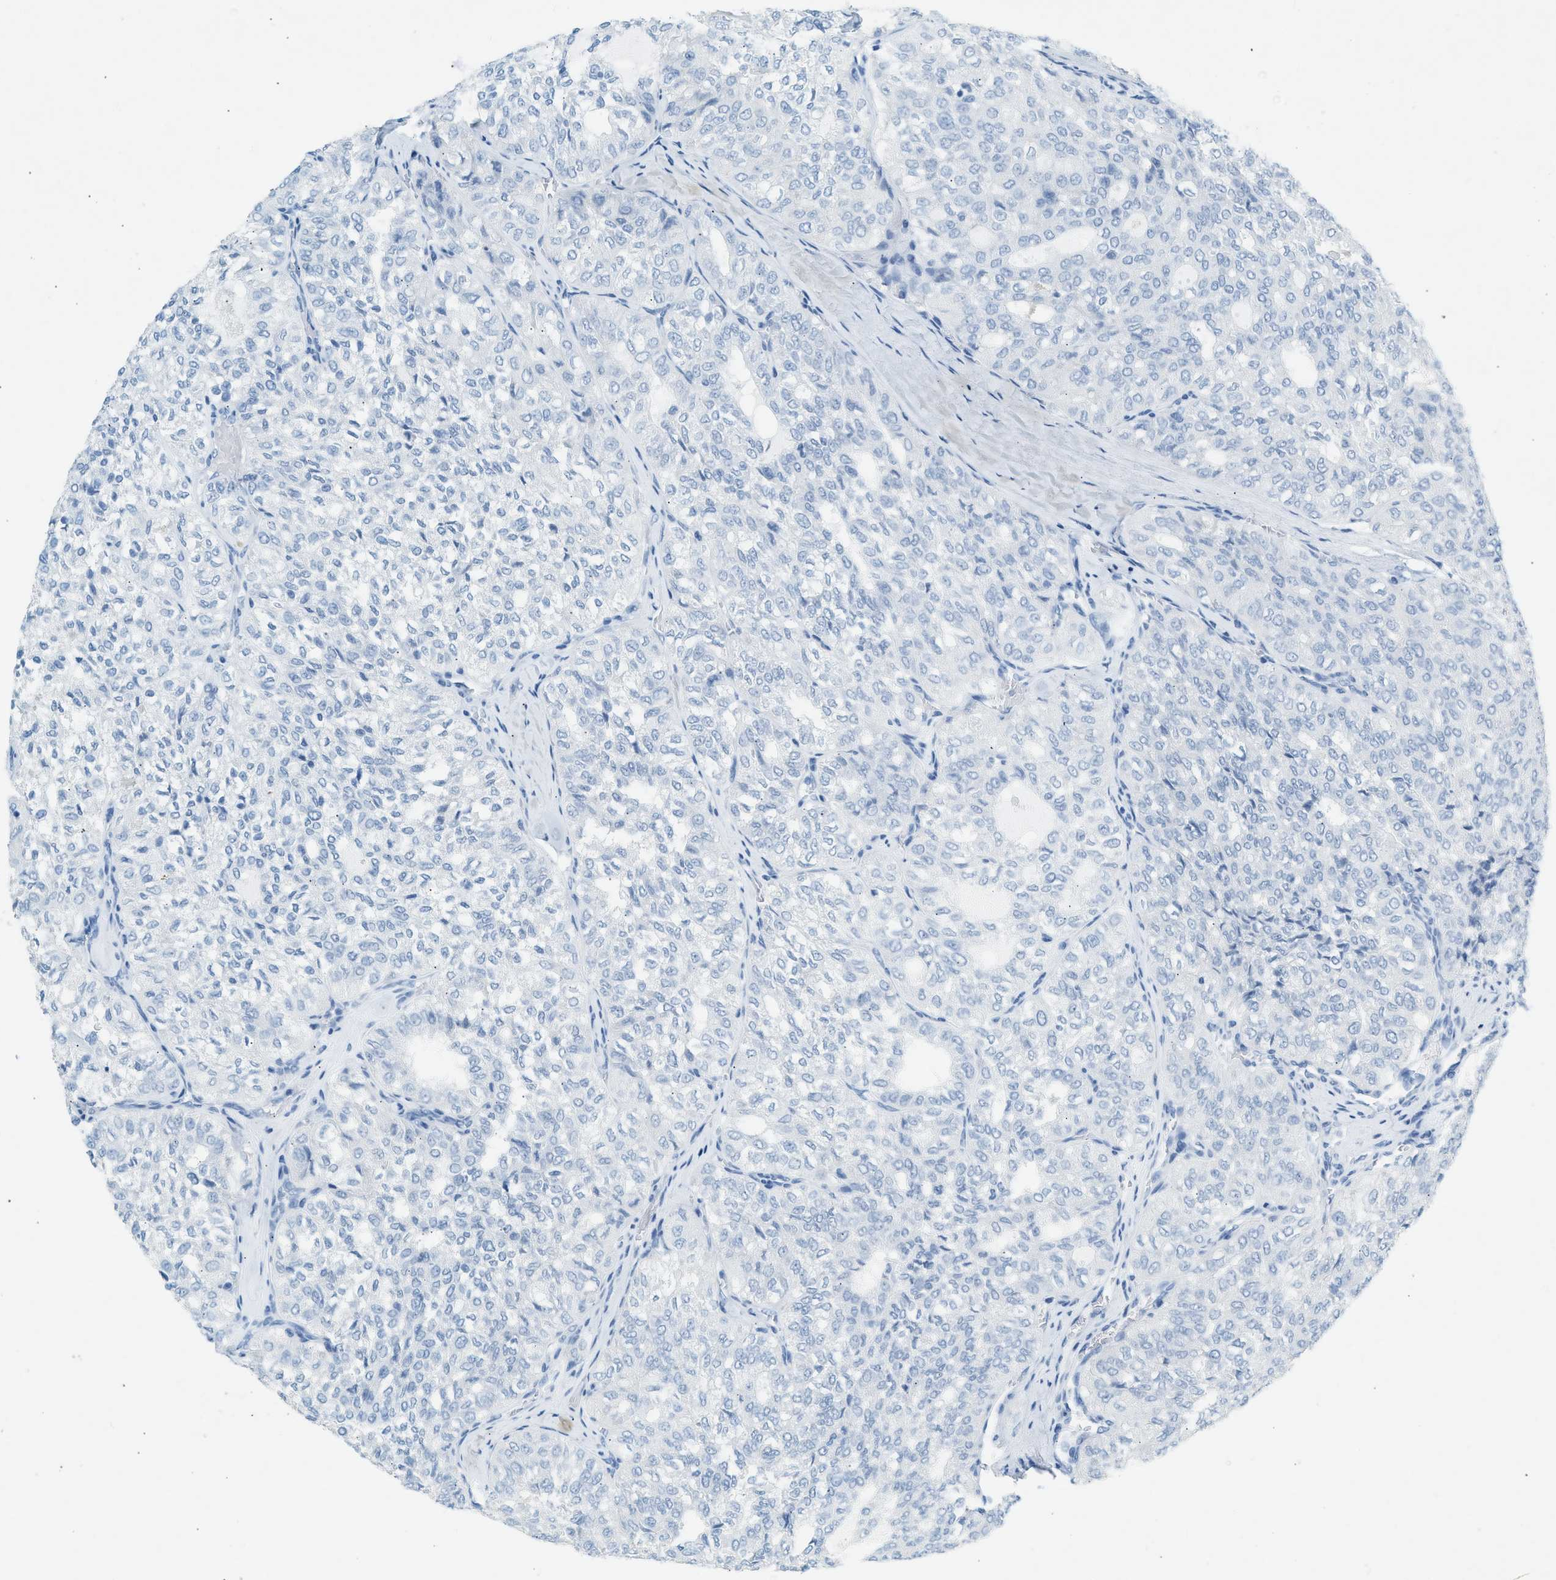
{"staining": {"intensity": "negative", "quantity": "none", "location": "none"}, "tissue": "thyroid cancer", "cell_type": "Tumor cells", "image_type": "cancer", "snomed": [{"axis": "morphology", "description": "Follicular adenoma carcinoma, NOS"}, {"axis": "topography", "description": "Thyroid gland"}], "caption": "Histopathology image shows no significant protein expression in tumor cells of follicular adenoma carcinoma (thyroid).", "gene": "HHATL", "patient": {"sex": "male", "age": 75}}